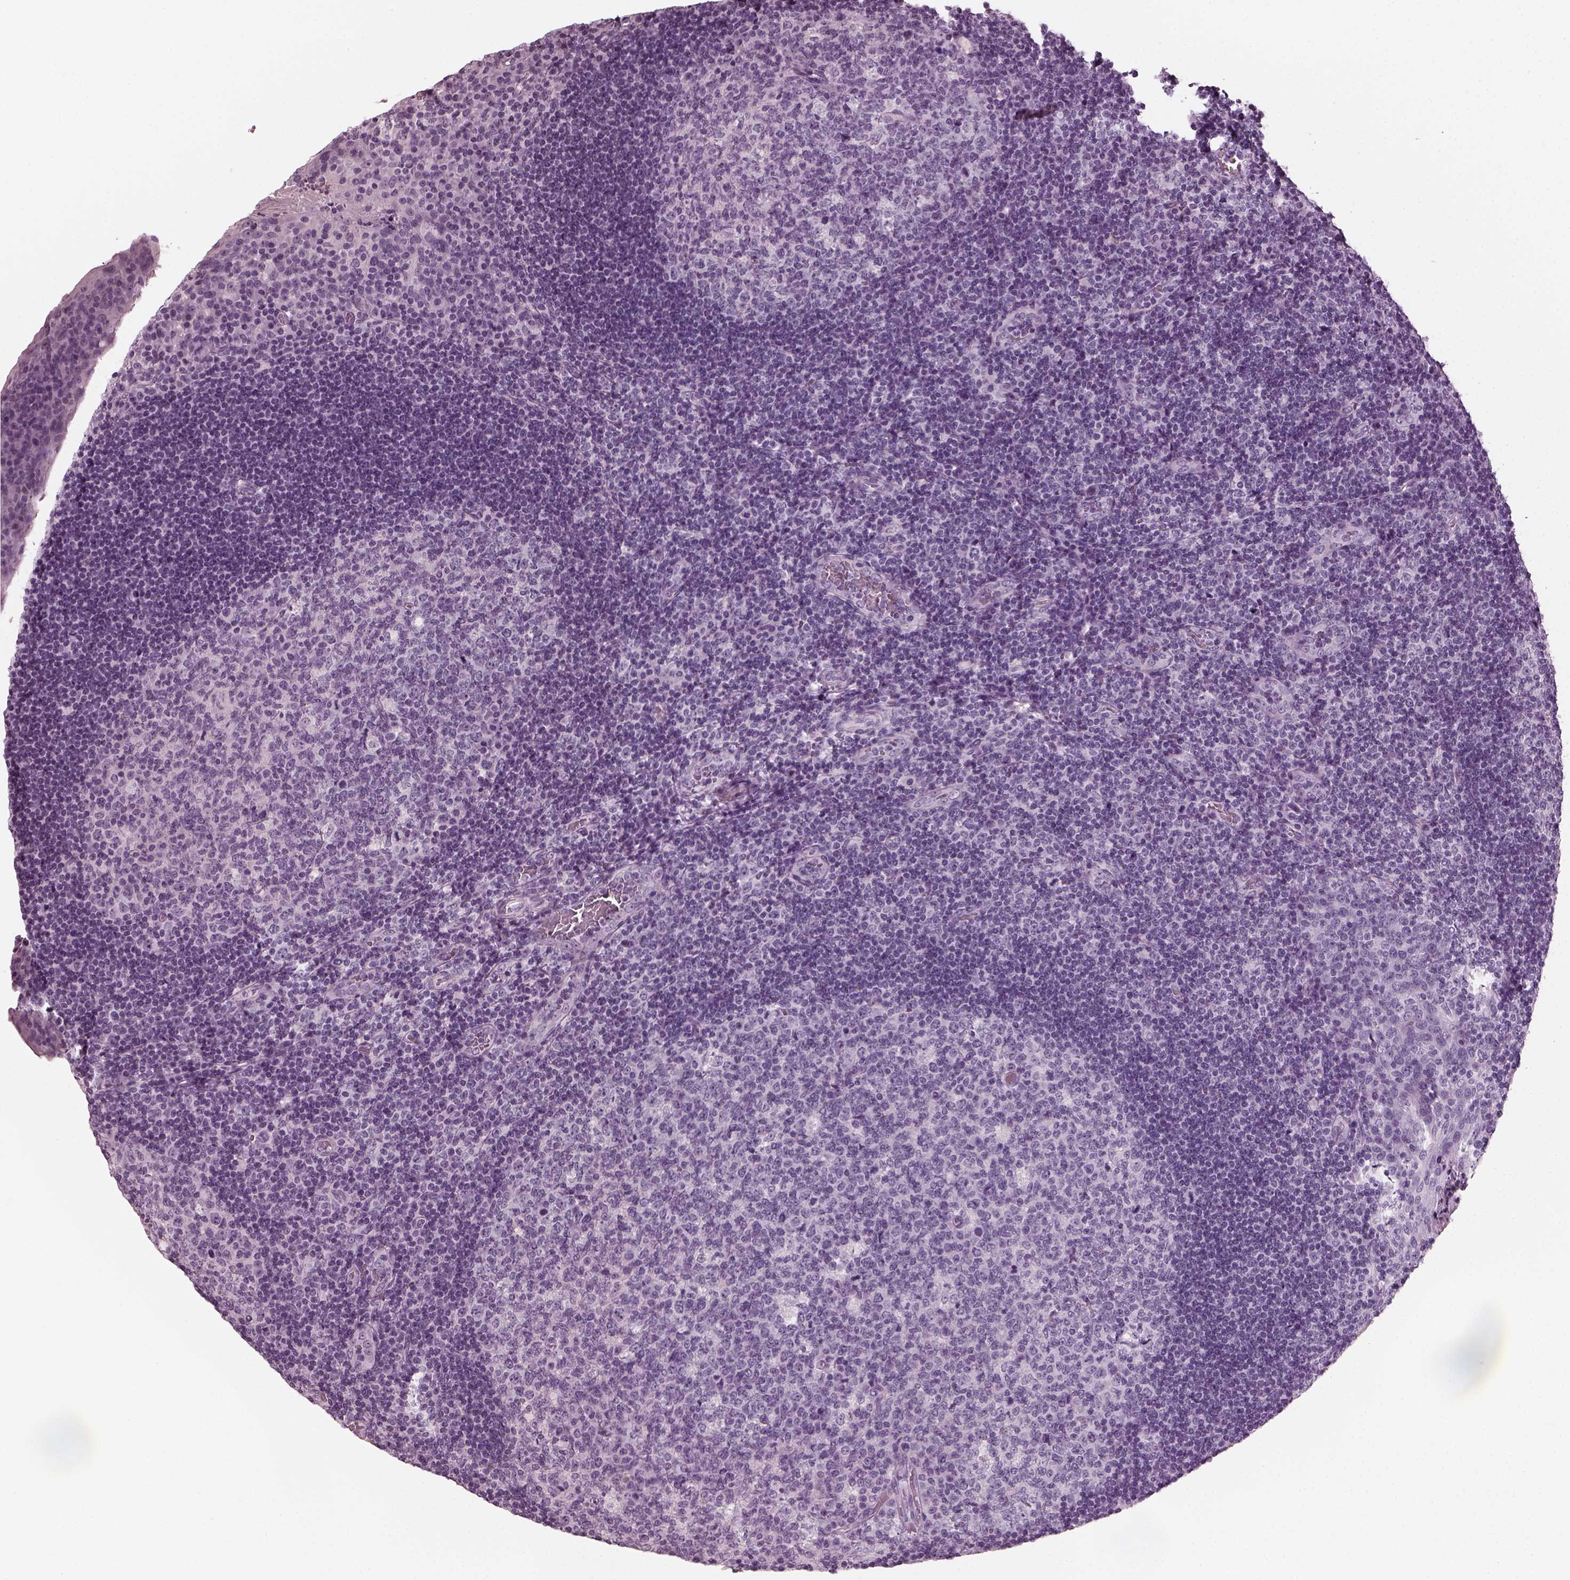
{"staining": {"intensity": "negative", "quantity": "none", "location": "none"}, "tissue": "tonsil", "cell_type": "Germinal center cells", "image_type": "normal", "snomed": [{"axis": "morphology", "description": "Normal tissue, NOS"}, {"axis": "topography", "description": "Tonsil"}], "caption": "The immunohistochemistry image has no significant staining in germinal center cells of tonsil. (IHC, brightfield microscopy, high magnification).", "gene": "RCVRN", "patient": {"sex": "male", "age": 17}}